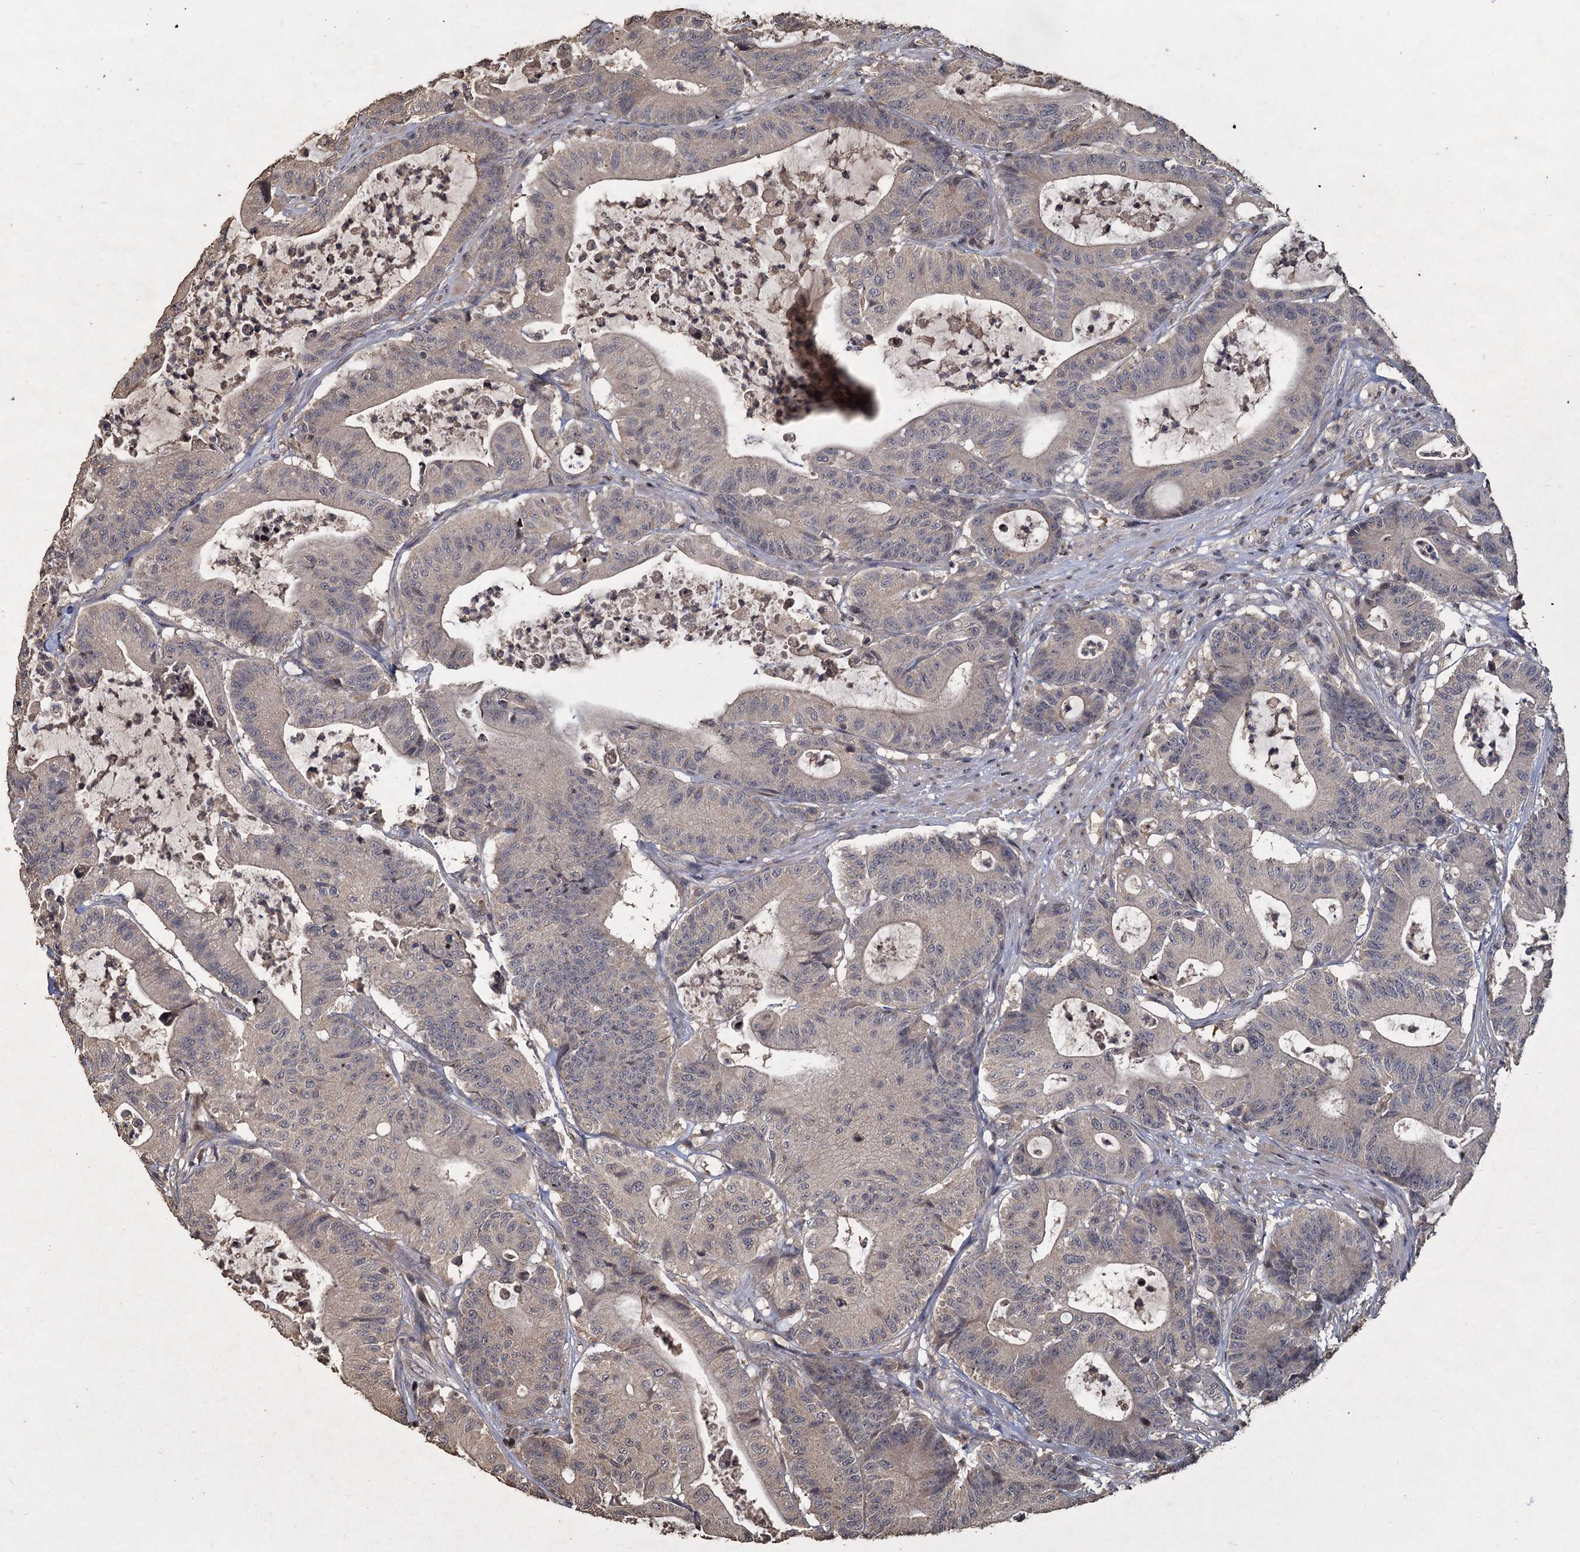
{"staining": {"intensity": "negative", "quantity": "none", "location": "none"}, "tissue": "colorectal cancer", "cell_type": "Tumor cells", "image_type": "cancer", "snomed": [{"axis": "morphology", "description": "Adenocarcinoma, NOS"}, {"axis": "topography", "description": "Colon"}], "caption": "A high-resolution photomicrograph shows immunohistochemistry staining of colorectal cancer, which demonstrates no significant staining in tumor cells. The staining was performed using DAB (3,3'-diaminobenzidine) to visualize the protein expression in brown, while the nuclei were stained in blue with hematoxylin (Magnification: 20x).", "gene": "CCDC61", "patient": {"sex": "female", "age": 84}}